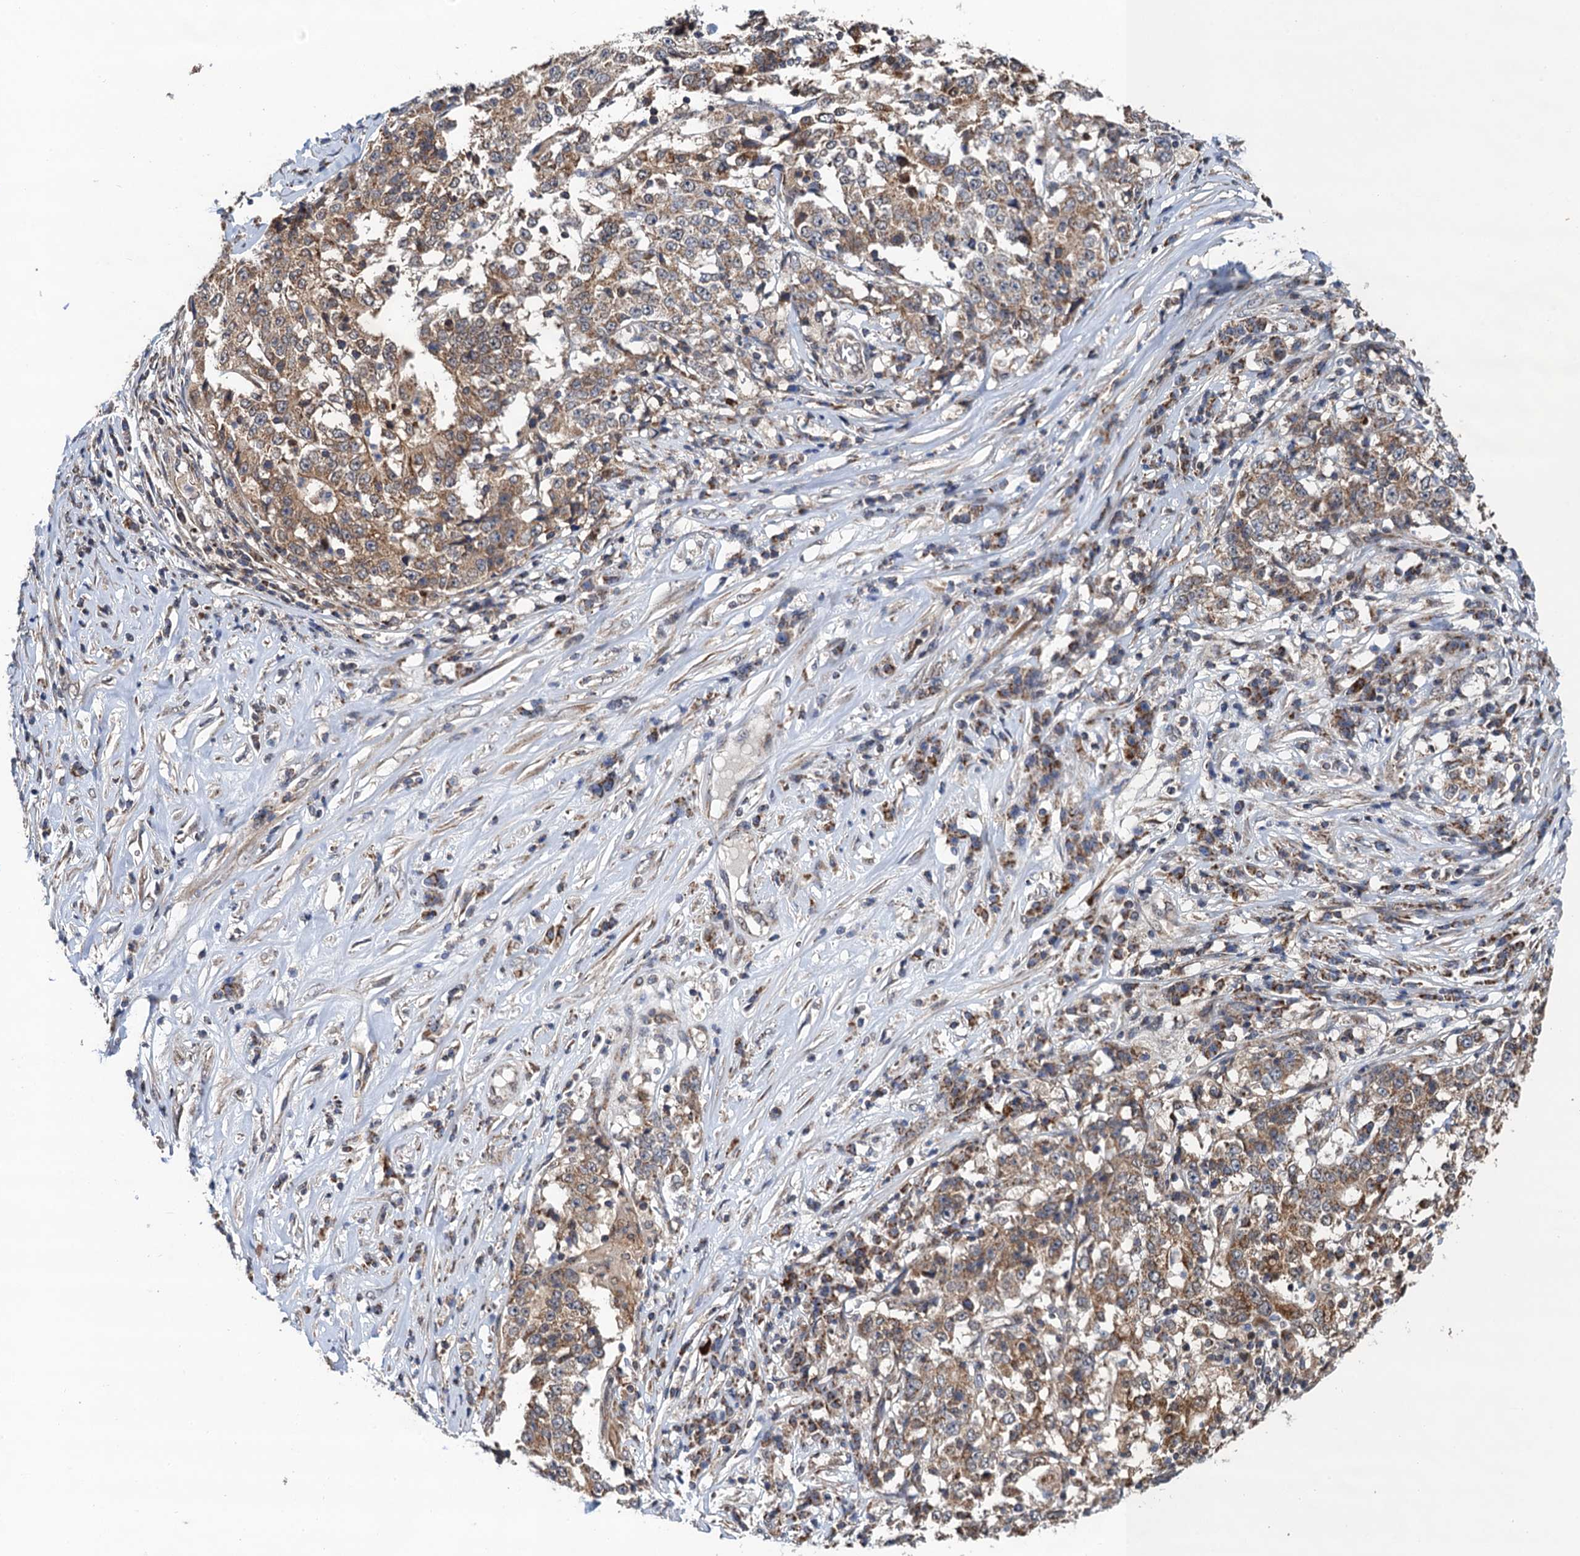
{"staining": {"intensity": "moderate", "quantity": ">75%", "location": "cytoplasmic/membranous"}, "tissue": "stomach cancer", "cell_type": "Tumor cells", "image_type": "cancer", "snomed": [{"axis": "morphology", "description": "Adenocarcinoma, NOS"}, {"axis": "topography", "description": "Stomach"}], "caption": "IHC histopathology image of neoplastic tissue: stomach cancer stained using immunohistochemistry (IHC) exhibits medium levels of moderate protein expression localized specifically in the cytoplasmic/membranous of tumor cells, appearing as a cytoplasmic/membranous brown color.", "gene": "CMPK2", "patient": {"sex": "male", "age": 59}}